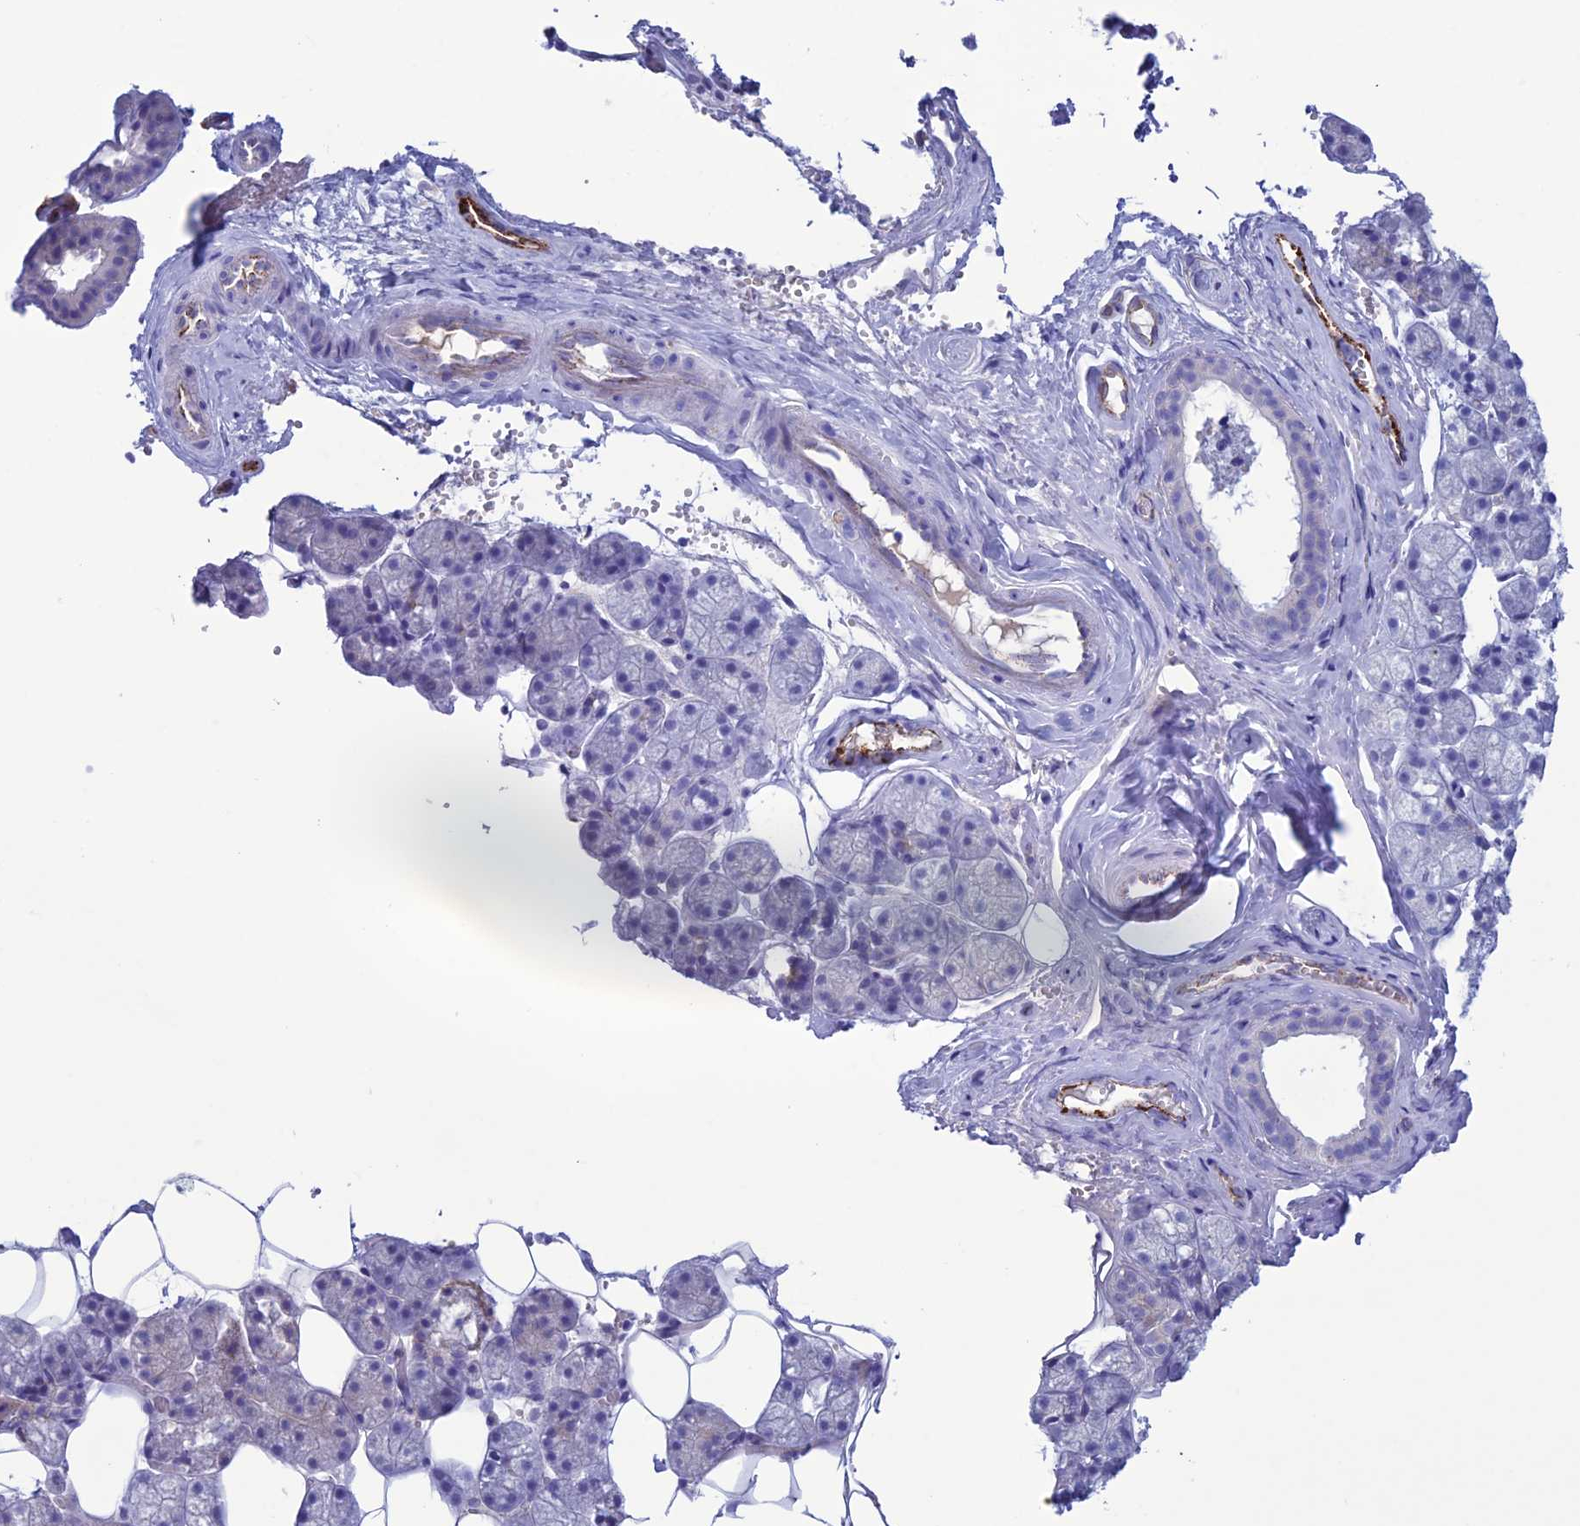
{"staining": {"intensity": "negative", "quantity": "none", "location": "none"}, "tissue": "salivary gland", "cell_type": "Glandular cells", "image_type": "normal", "snomed": [{"axis": "morphology", "description": "Normal tissue, NOS"}, {"axis": "topography", "description": "Salivary gland"}], "caption": "The histopathology image demonstrates no staining of glandular cells in normal salivary gland.", "gene": "CDC42EP5", "patient": {"sex": "male", "age": 62}}